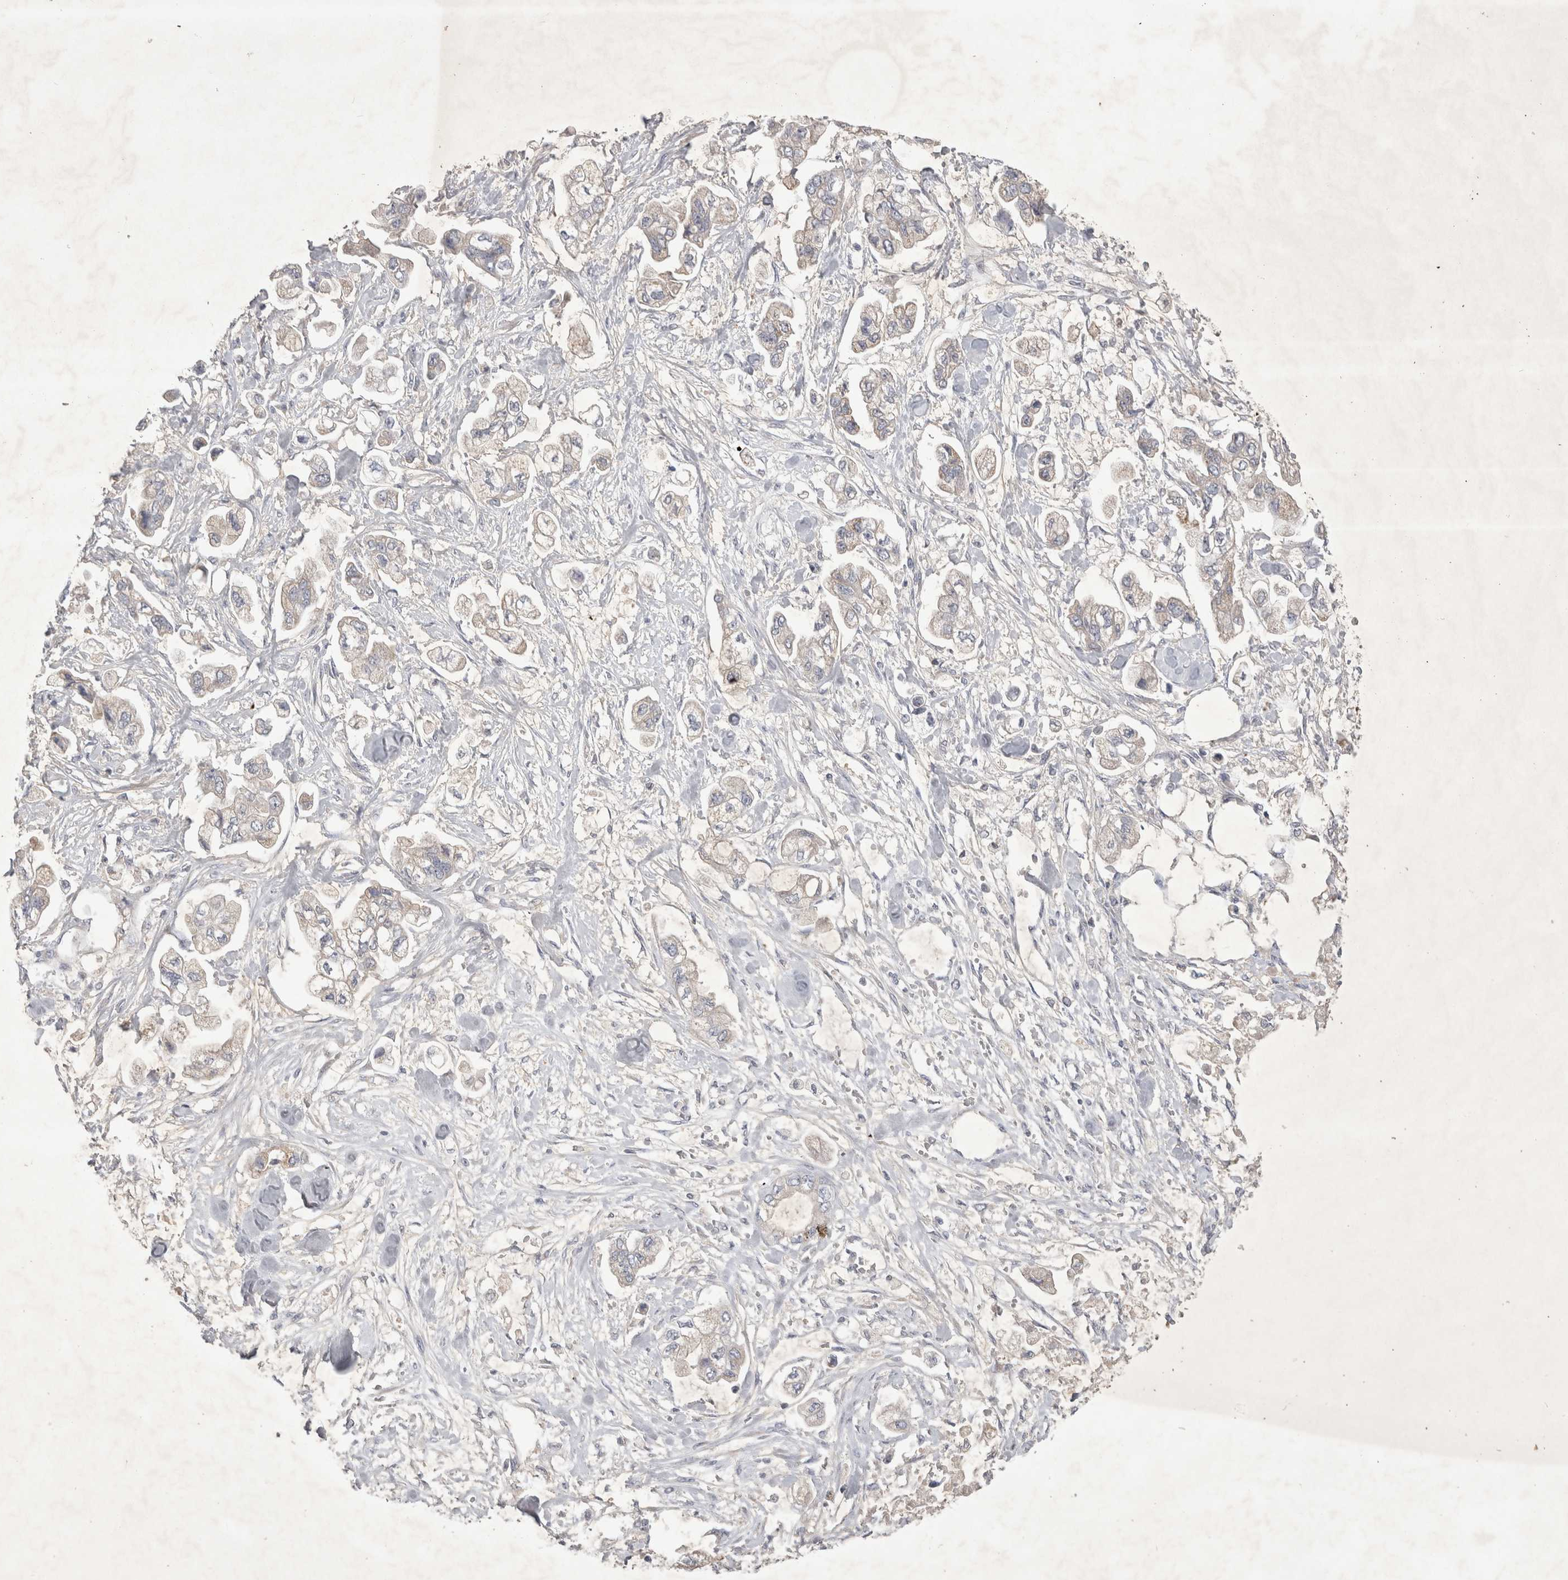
{"staining": {"intensity": "weak", "quantity": "25%-75%", "location": "cytoplasmic/membranous"}, "tissue": "stomach cancer", "cell_type": "Tumor cells", "image_type": "cancer", "snomed": [{"axis": "morphology", "description": "Normal tissue, NOS"}, {"axis": "morphology", "description": "Adenocarcinoma, NOS"}, {"axis": "topography", "description": "Stomach"}], "caption": "The immunohistochemical stain highlights weak cytoplasmic/membranous expression in tumor cells of stomach cancer tissue.", "gene": "SRD5A3", "patient": {"sex": "male", "age": 62}}